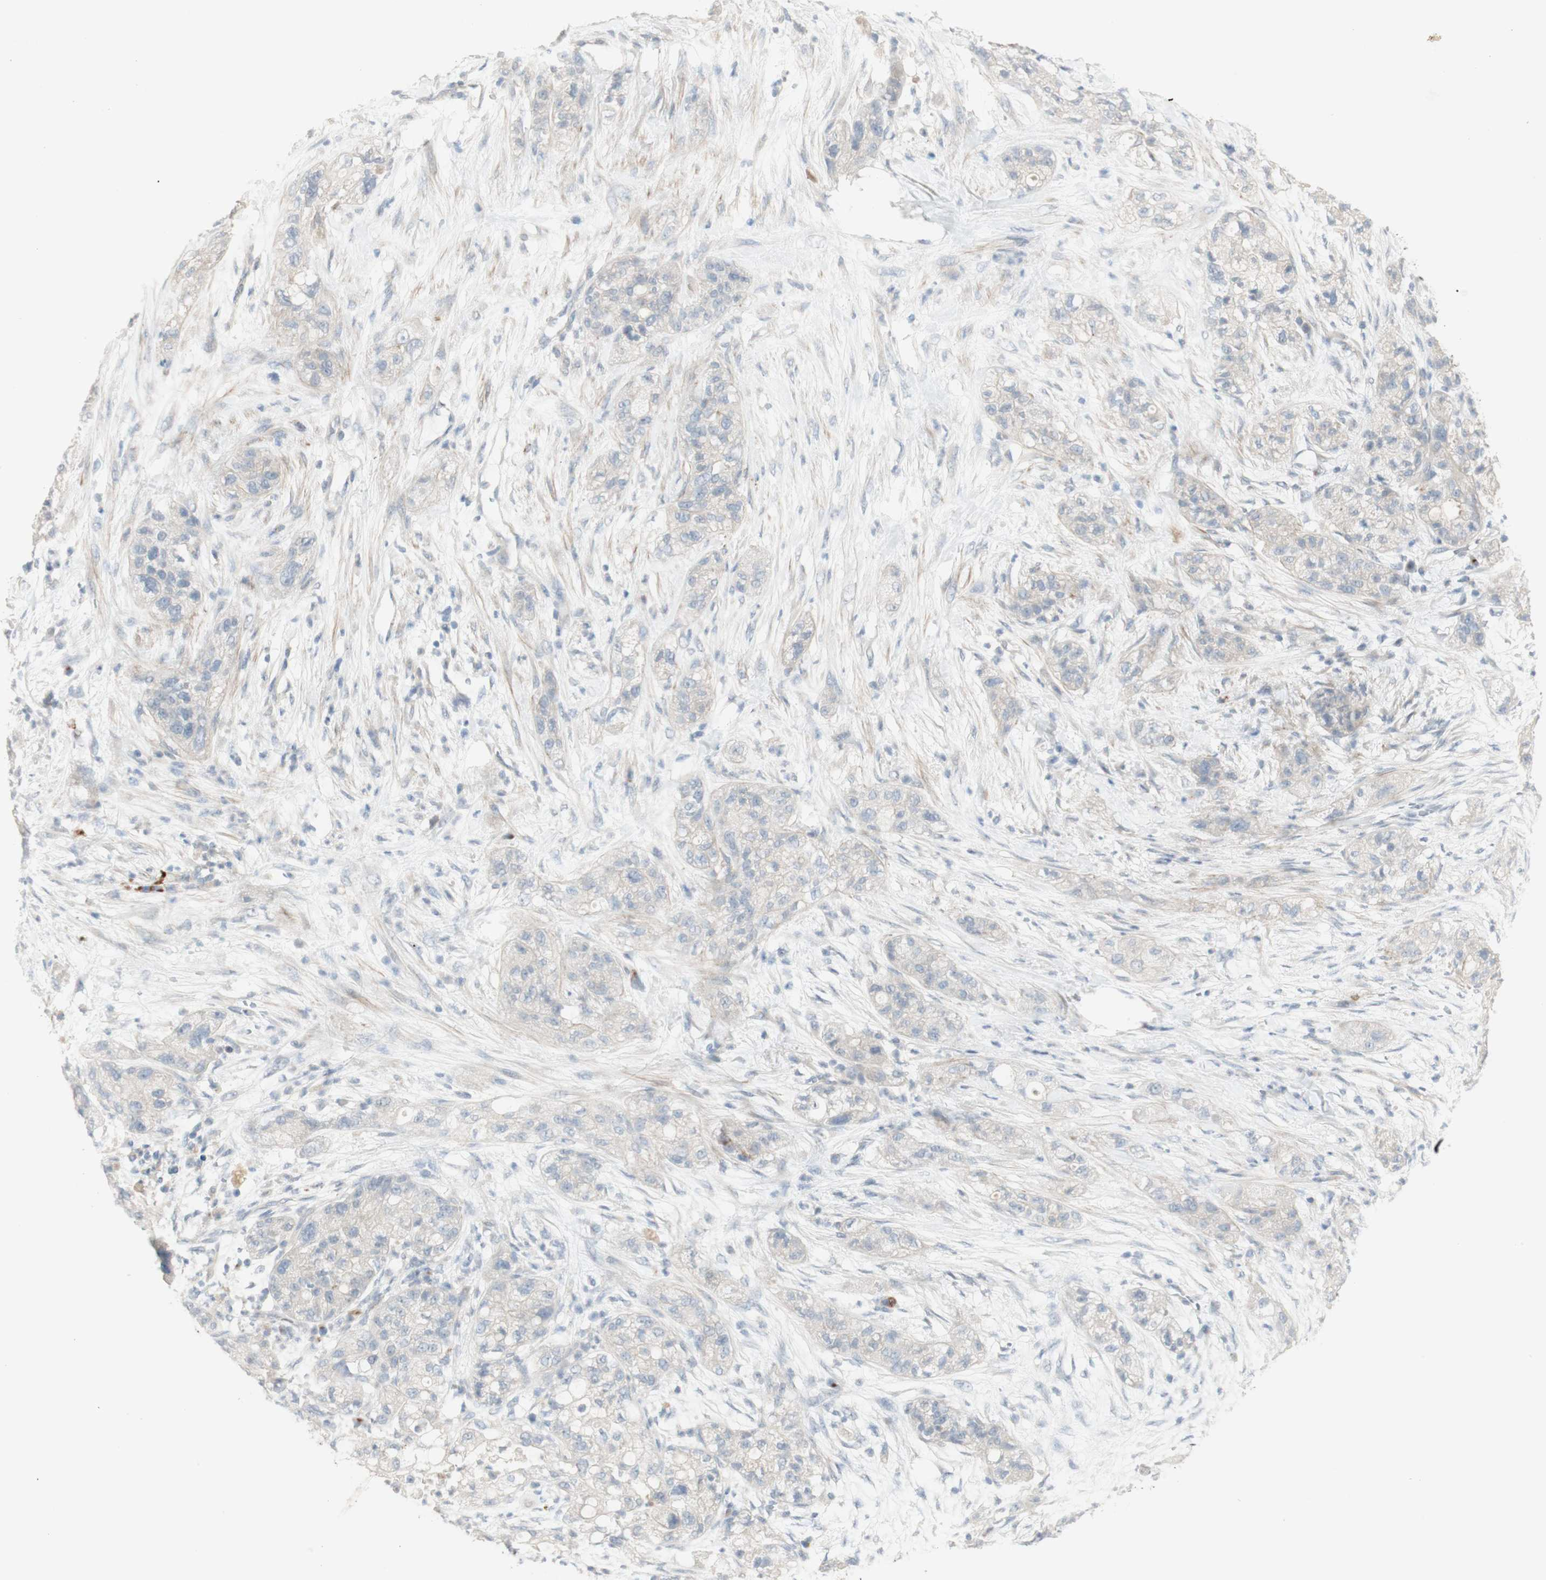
{"staining": {"intensity": "negative", "quantity": "none", "location": "none"}, "tissue": "pancreatic cancer", "cell_type": "Tumor cells", "image_type": "cancer", "snomed": [{"axis": "morphology", "description": "Adenocarcinoma, NOS"}, {"axis": "topography", "description": "Pancreas"}], "caption": "The histopathology image reveals no significant expression in tumor cells of pancreatic cancer.", "gene": "MANEA", "patient": {"sex": "female", "age": 78}}